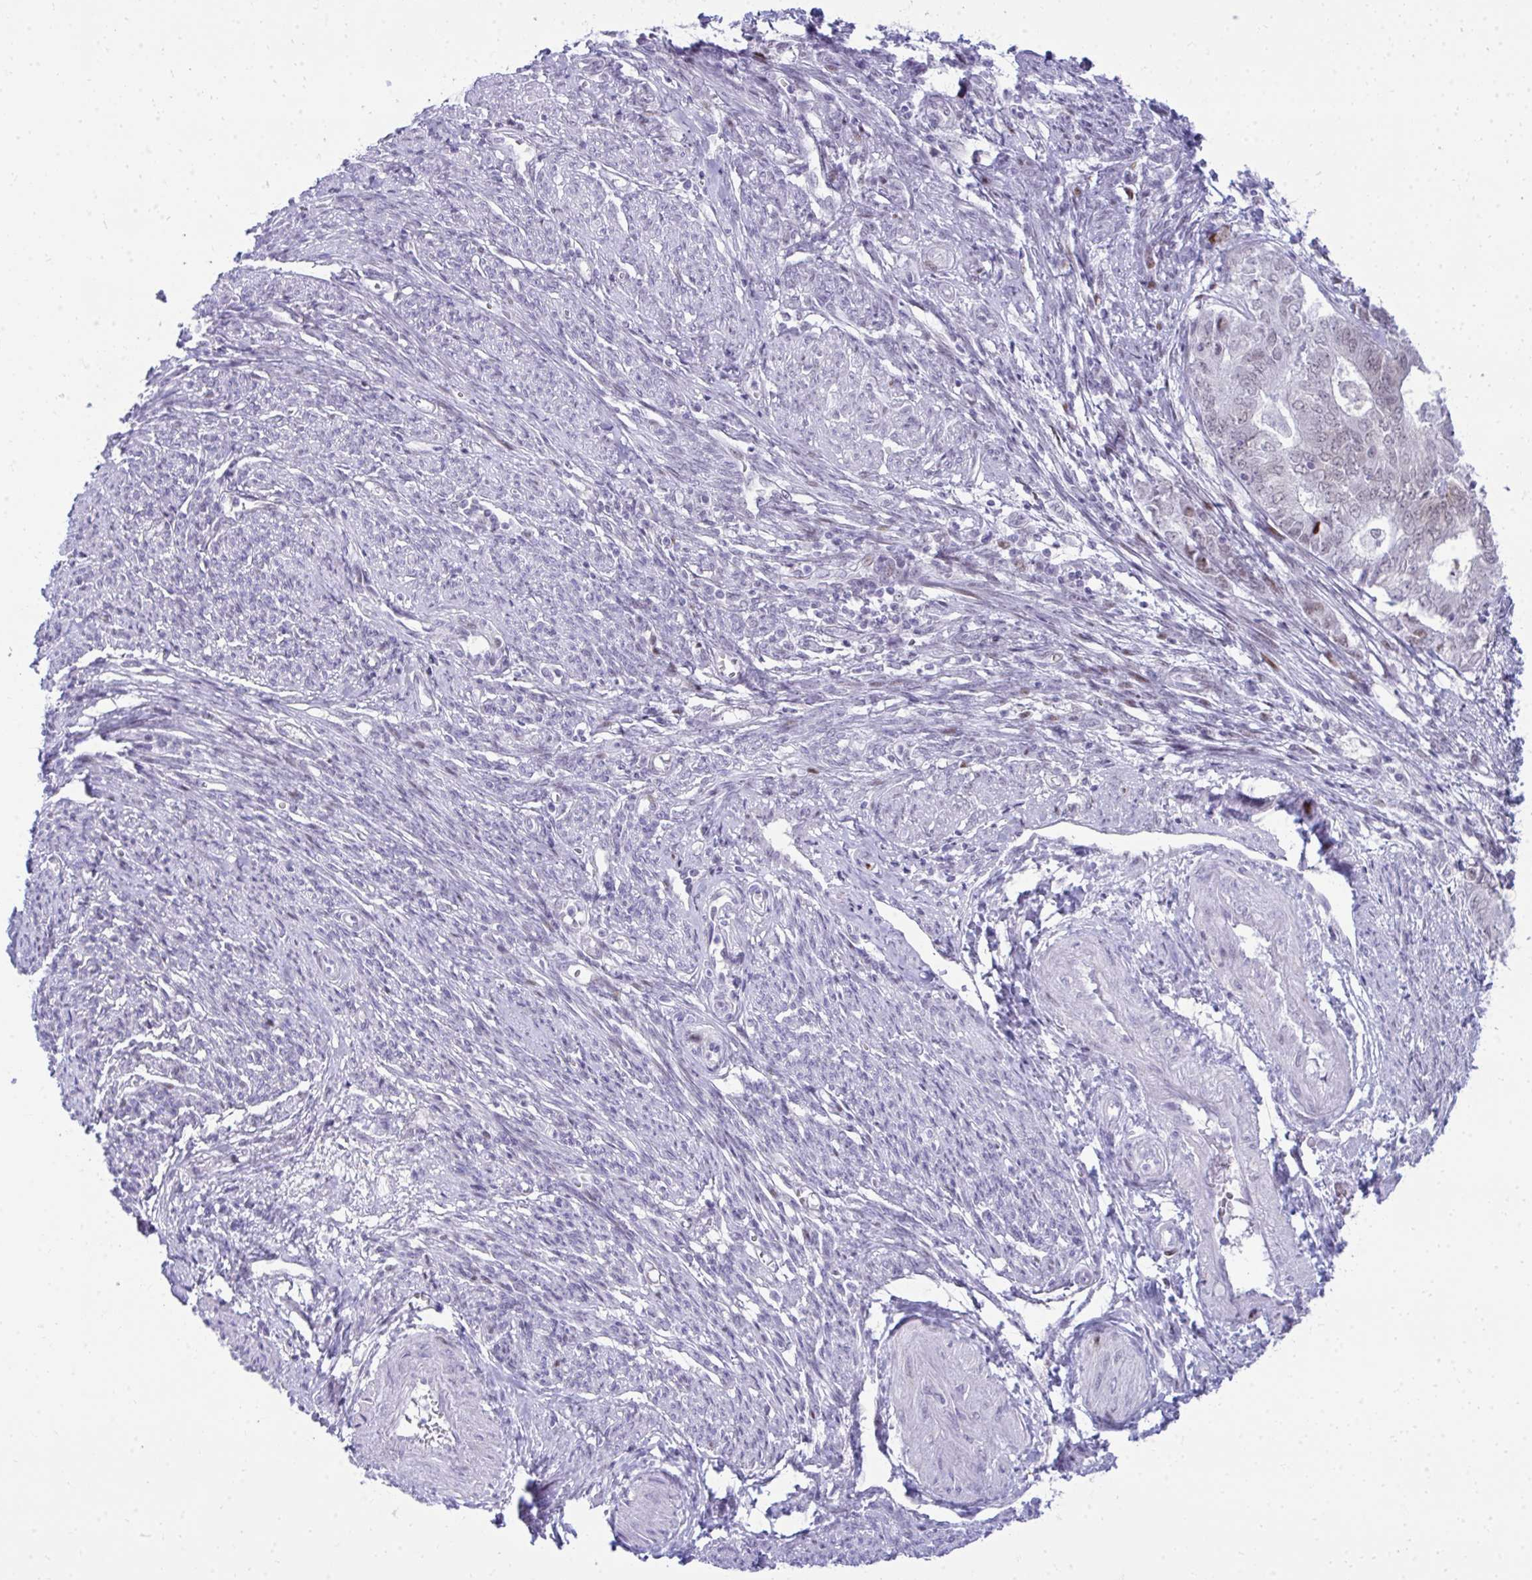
{"staining": {"intensity": "weak", "quantity": "25%-75%", "location": "nuclear"}, "tissue": "endometrial cancer", "cell_type": "Tumor cells", "image_type": "cancer", "snomed": [{"axis": "morphology", "description": "Adenocarcinoma, NOS"}, {"axis": "topography", "description": "Endometrium"}], "caption": "There is low levels of weak nuclear staining in tumor cells of endometrial adenocarcinoma, as demonstrated by immunohistochemical staining (brown color).", "gene": "GLDN", "patient": {"sex": "female", "age": 62}}